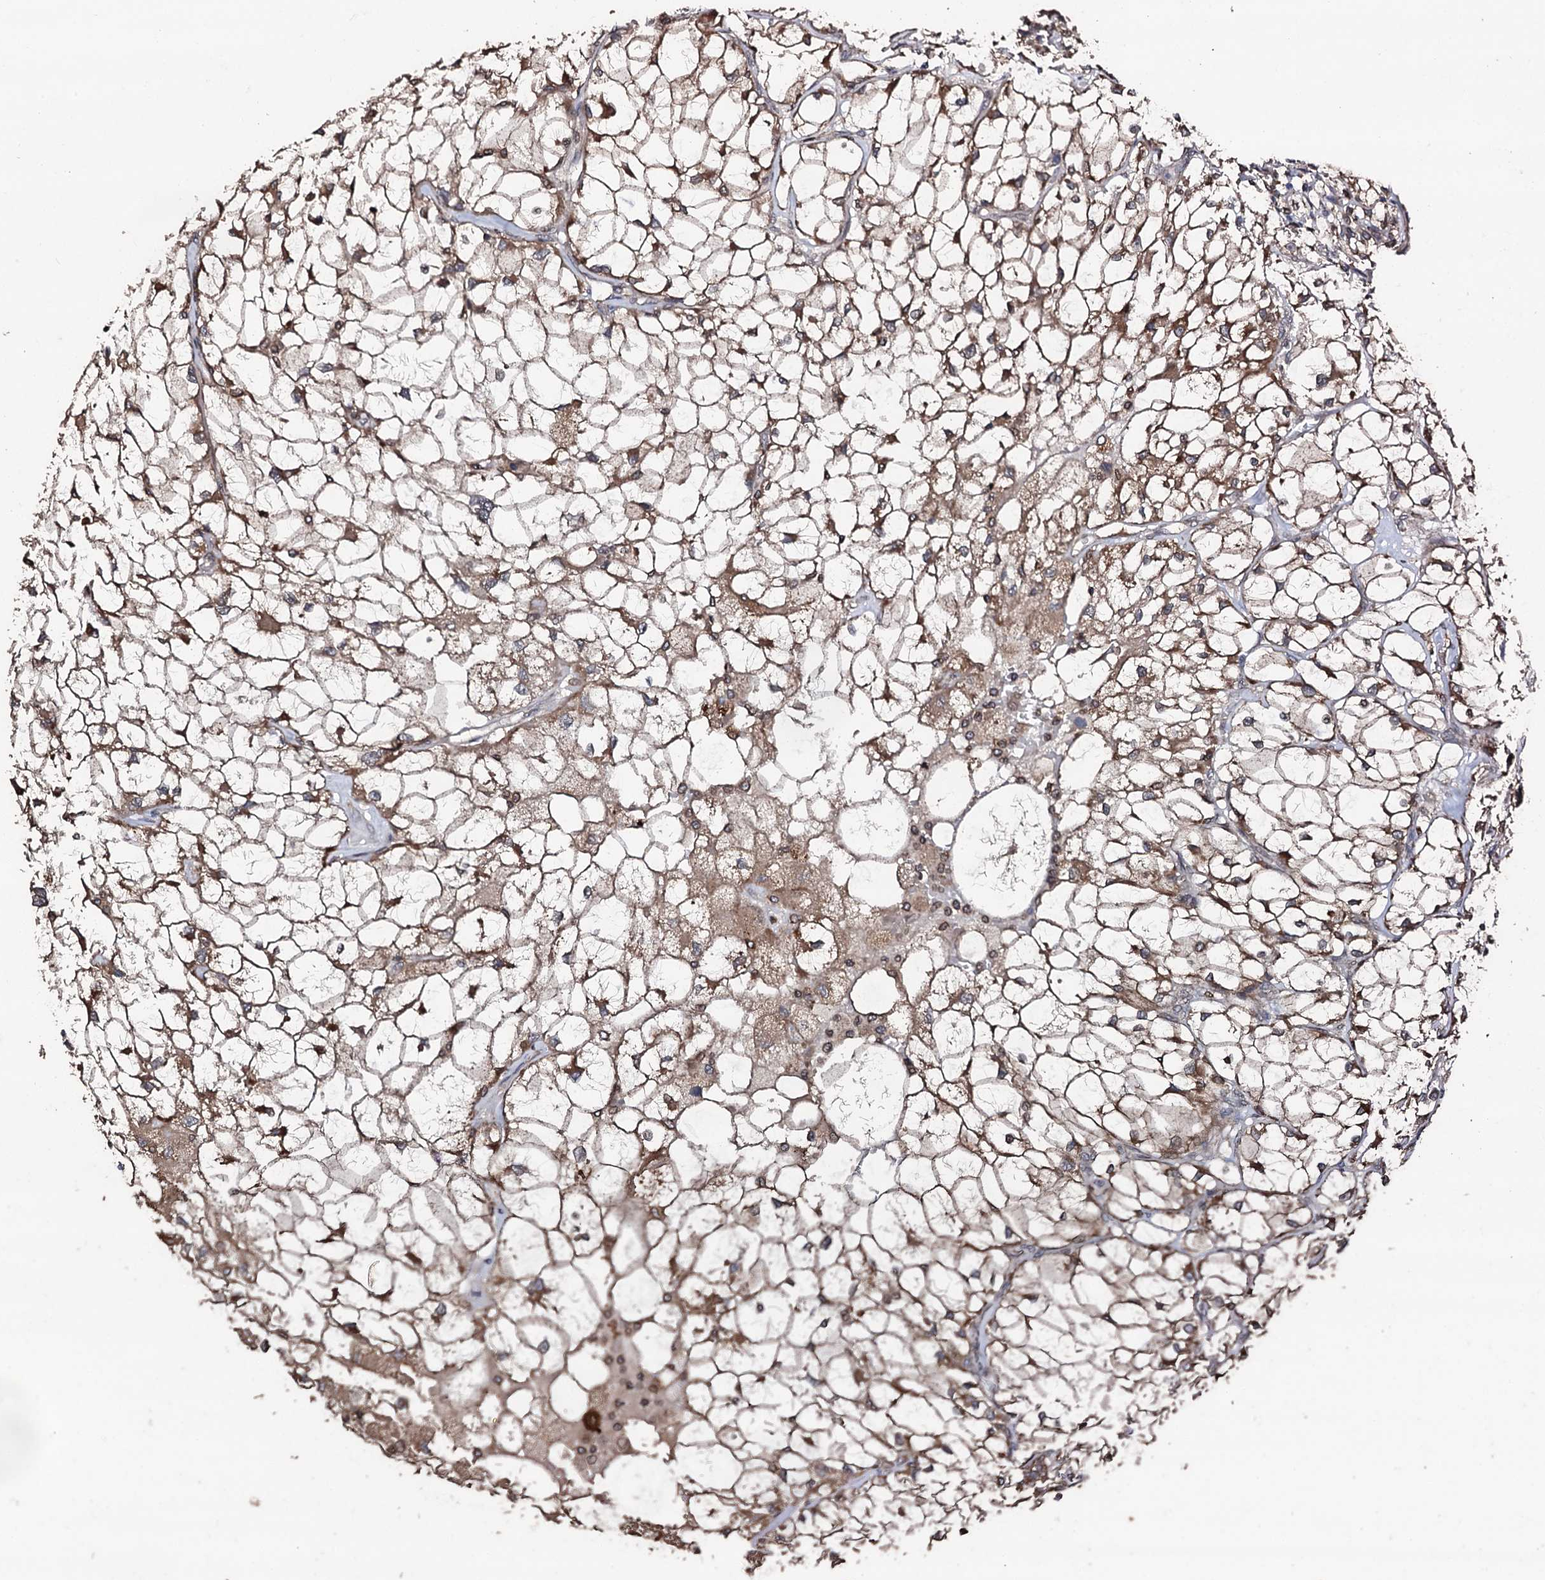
{"staining": {"intensity": "moderate", "quantity": ">75%", "location": "cytoplasmic/membranous"}, "tissue": "renal cancer", "cell_type": "Tumor cells", "image_type": "cancer", "snomed": [{"axis": "morphology", "description": "Adenocarcinoma, NOS"}, {"axis": "topography", "description": "Kidney"}], "caption": "Immunohistochemistry (IHC) (DAB) staining of human renal cancer displays moderate cytoplasmic/membranous protein expression in about >75% of tumor cells.", "gene": "SDHAF2", "patient": {"sex": "female", "age": 69}}